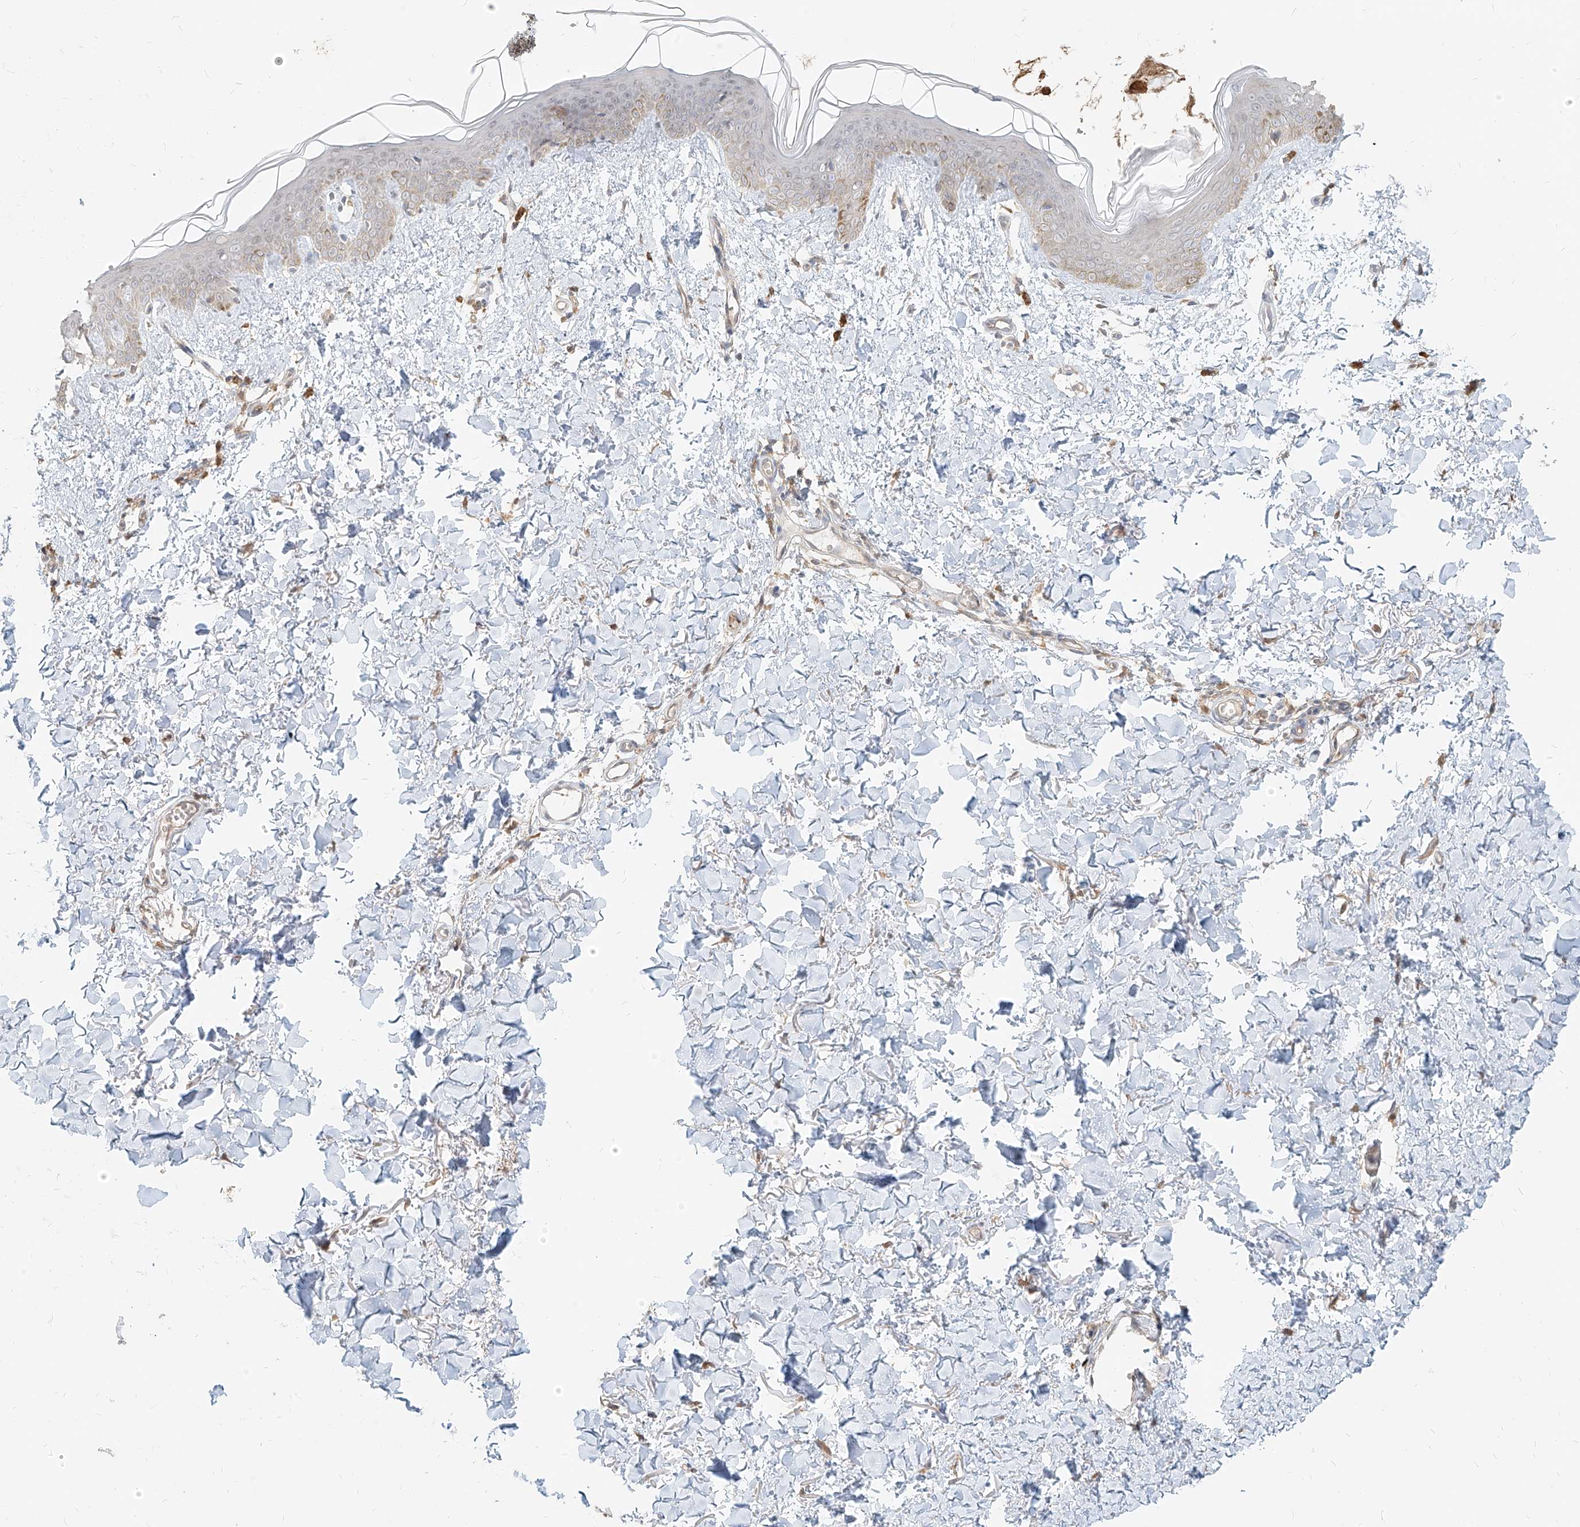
{"staining": {"intensity": "weak", "quantity": ">75%", "location": "cytoplasmic/membranous"}, "tissue": "skin", "cell_type": "Fibroblasts", "image_type": "normal", "snomed": [{"axis": "morphology", "description": "Normal tissue, NOS"}, {"axis": "topography", "description": "Skin"}], "caption": "Weak cytoplasmic/membranous positivity for a protein is present in about >75% of fibroblasts of unremarkable skin using immunohistochemistry.", "gene": "PGD", "patient": {"sex": "female", "age": 46}}